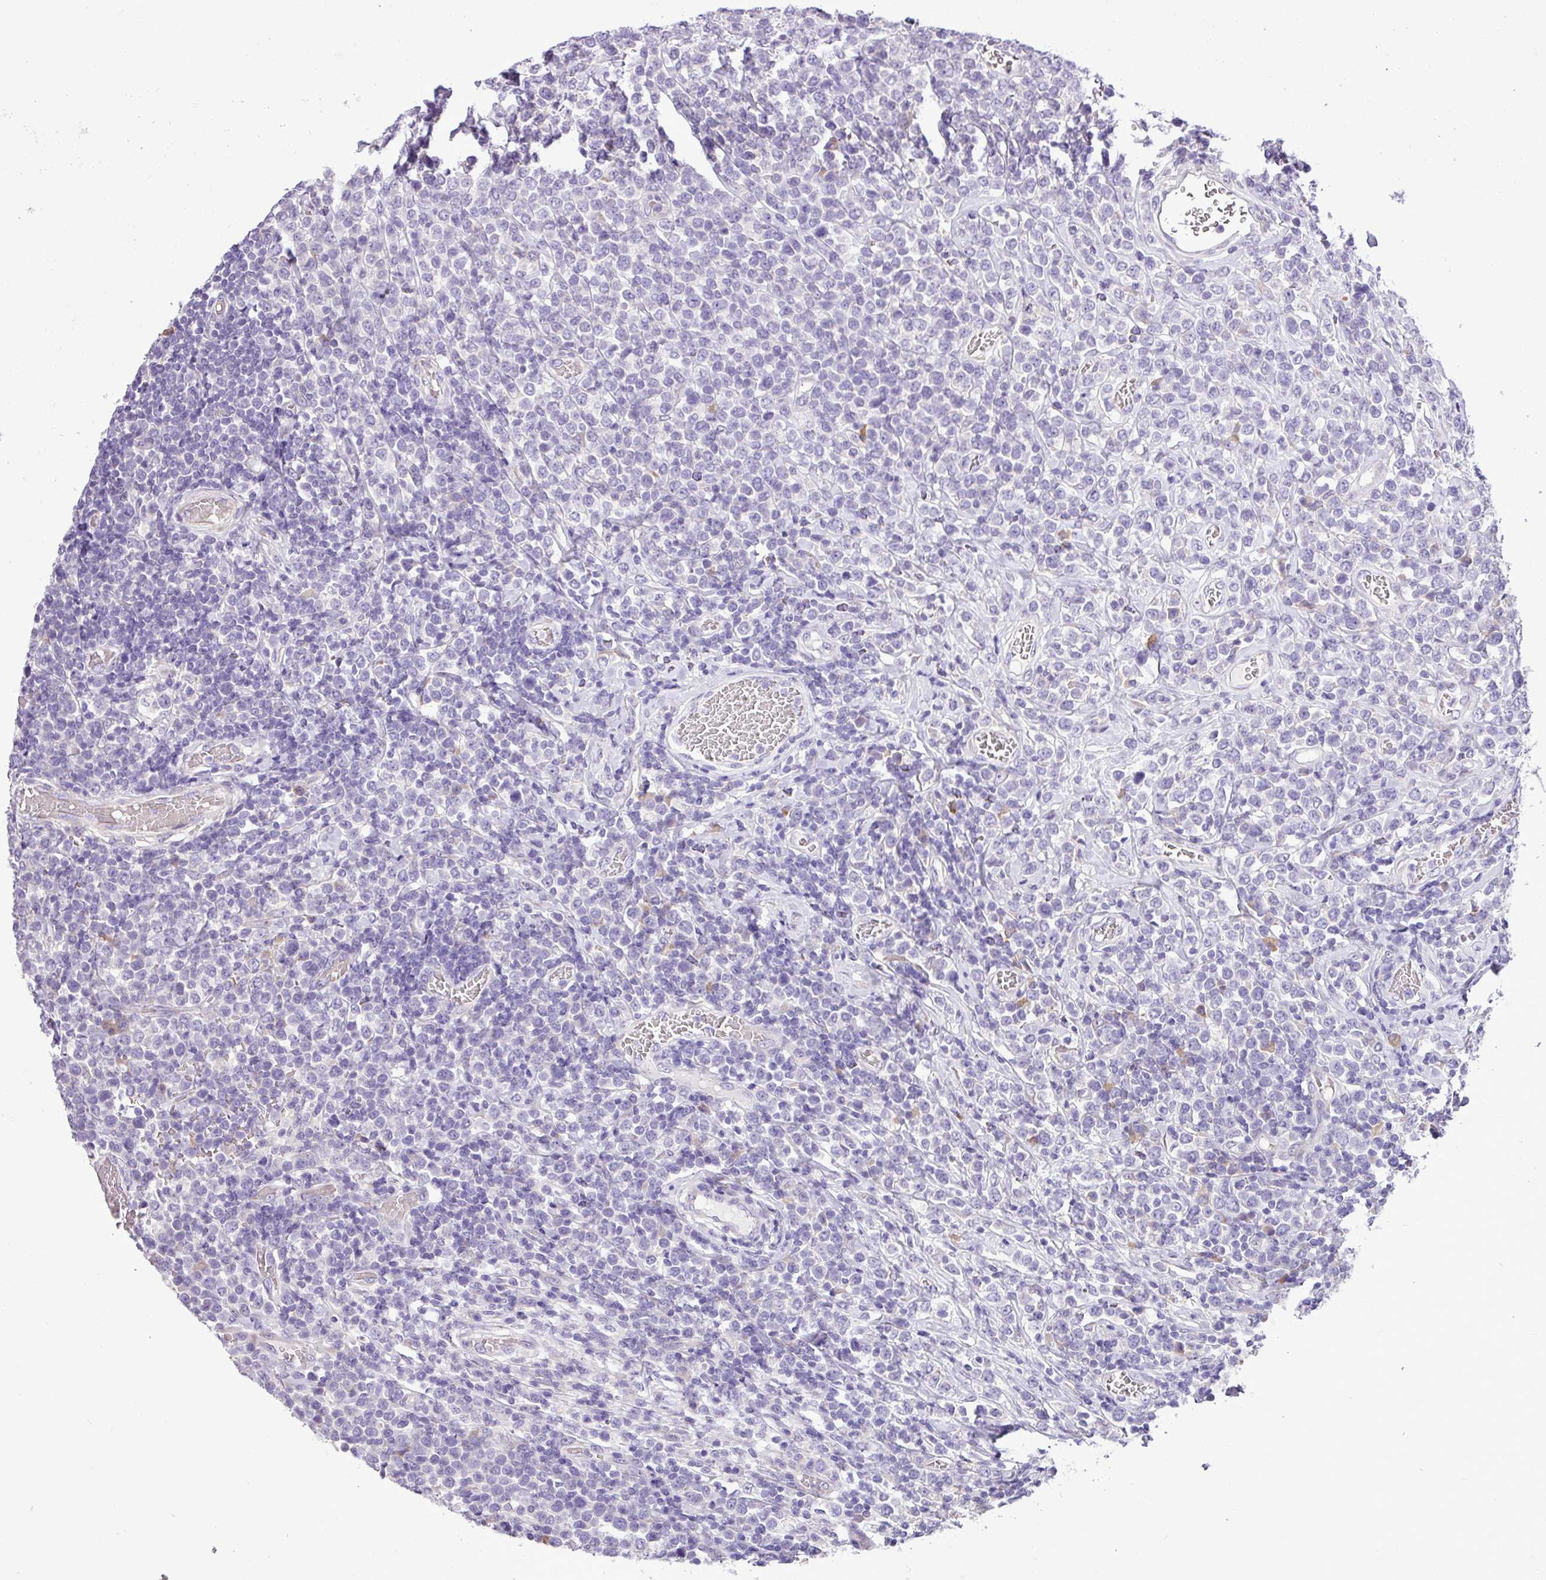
{"staining": {"intensity": "negative", "quantity": "none", "location": "none"}, "tissue": "lymphoma", "cell_type": "Tumor cells", "image_type": "cancer", "snomed": [{"axis": "morphology", "description": "Malignant lymphoma, non-Hodgkin's type, High grade"}, {"axis": "topography", "description": "Soft tissue"}], "caption": "Immunohistochemistry (IHC) photomicrograph of neoplastic tissue: human high-grade malignant lymphoma, non-Hodgkin's type stained with DAB (3,3'-diaminobenzidine) exhibits no significant protein positivity in tumor cells.", "gene": "MOCS3", "patient": {"sex": "female", "age": 56}}